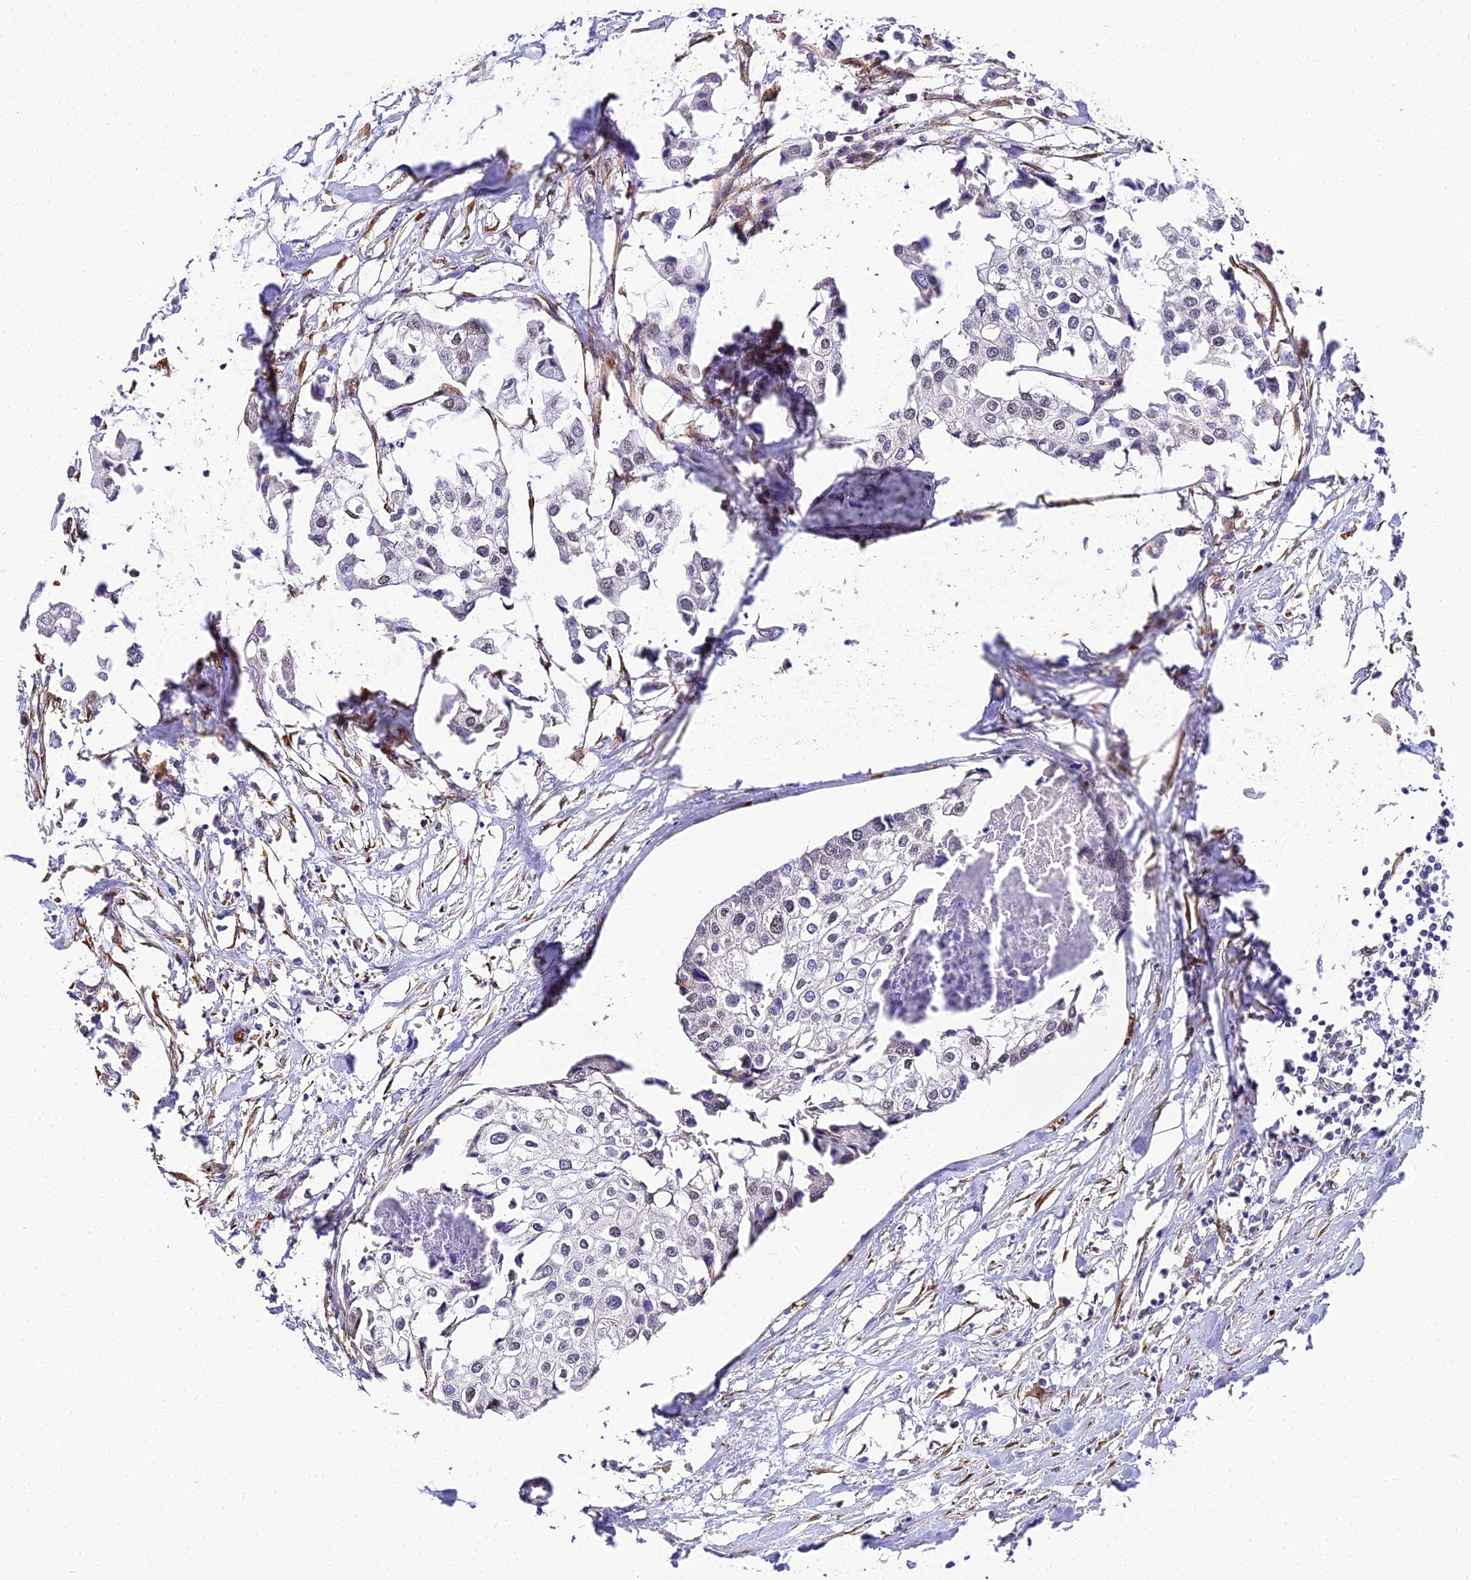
{"staining": {"intensity": "negative", "quantity": "none", "location": "none"}, "tissue": "urothelial cancer", "cell_type": "Tumor cells", "image_type": "cancer", "snomed": [{"axis": "morphology", "description": "Urothelial carcinoma, High grade"}, {"axis": "topography", "description": "Urinary bladder"}], "caption": "Immunohistochemical staining of urothelial carcinoma (high-grade) demonstrates no significant expression in tumor cells. The staining was performed using DAB to visualize the protein expression in brown, while the nuclei were stained in blue with hematoxylin (Magnification: 20x).", "gene": "BCL9", "patient": {"sex": "male", "age": 64}}